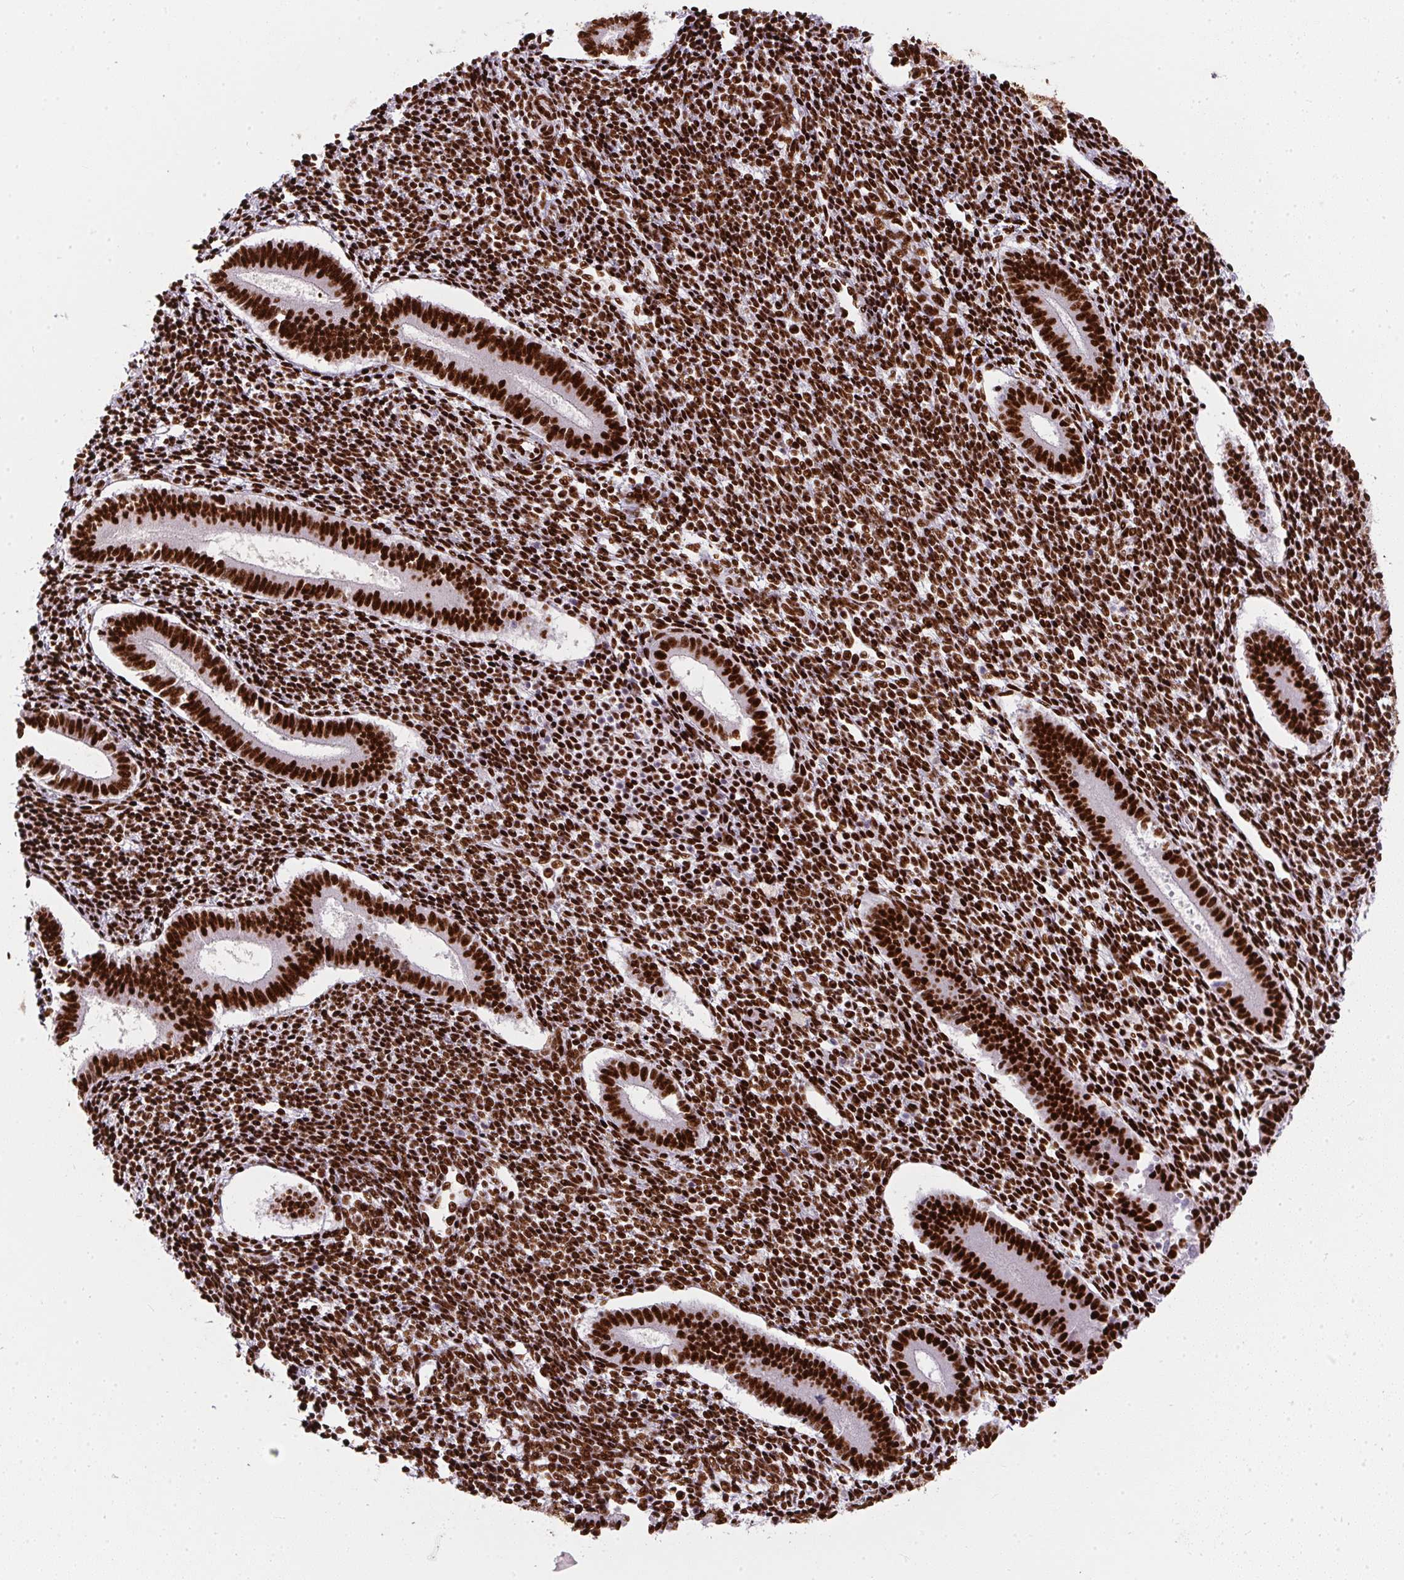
{"staining": {"intensity": "strong", "quantity": ">75%", "location": "nuclear"}, "tissue": "endometrium", "cell_type": "Cells in endometrial stroma", "image_type": "normal", "snomed": [{"axis": "morphology", "description": "Normal tissue, NOS"}, {"axis": "topography", "description": "Endometrium"}], "caption": "An immunohistochemistry photomicrograph of benign tissue is shown. Protein staining in brown shows strong nuclear positivity in endometrium within cells in endometrial stroma. The staining is performed using DAB brown chromogen to label protein expression. The nuclei are counter-stained blue using hematoxylin.", "gene": "PAGE3", "patient": {"sex": "female", "age": 25}}